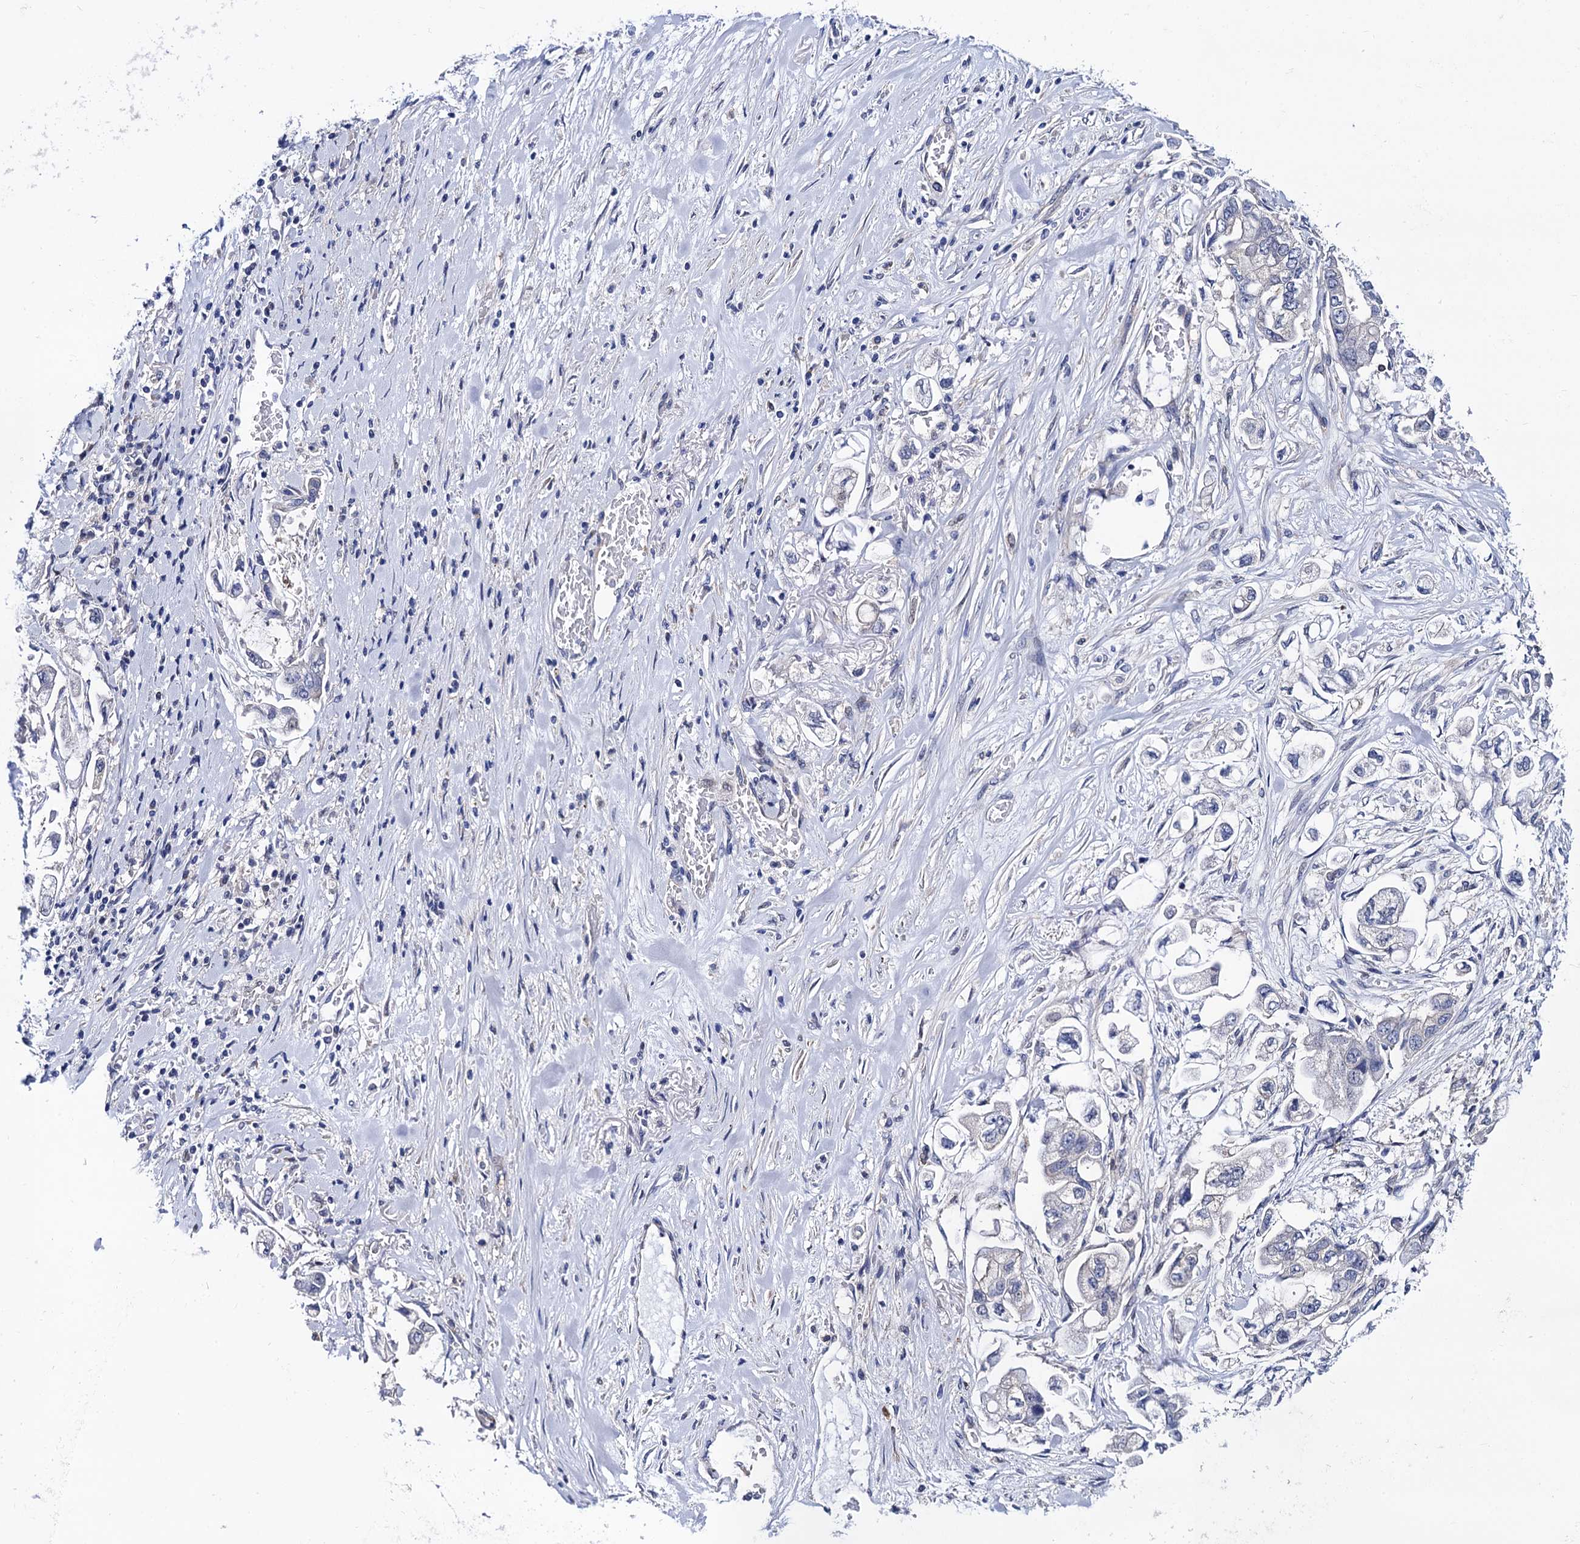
{"staining": {"intensity": "negative", "quantity": "none", "location": "none"}, "tissue": "stomach cancer", "cell_type": "Tumor cells", "image_type": "cancer", "snomed": [{"axis": "morphology", "description": "Adenocarcinoma, NOS"}, {"axis": "topography", "description": "Stomach"}], "caption": "Immunohistochemical staining of stomach cancer (adenocarcinoma) demonstrates no significant expression in tumor cells.", "gene": "ZDHHC18", "patient": {"sex": "male", "age": 62}}